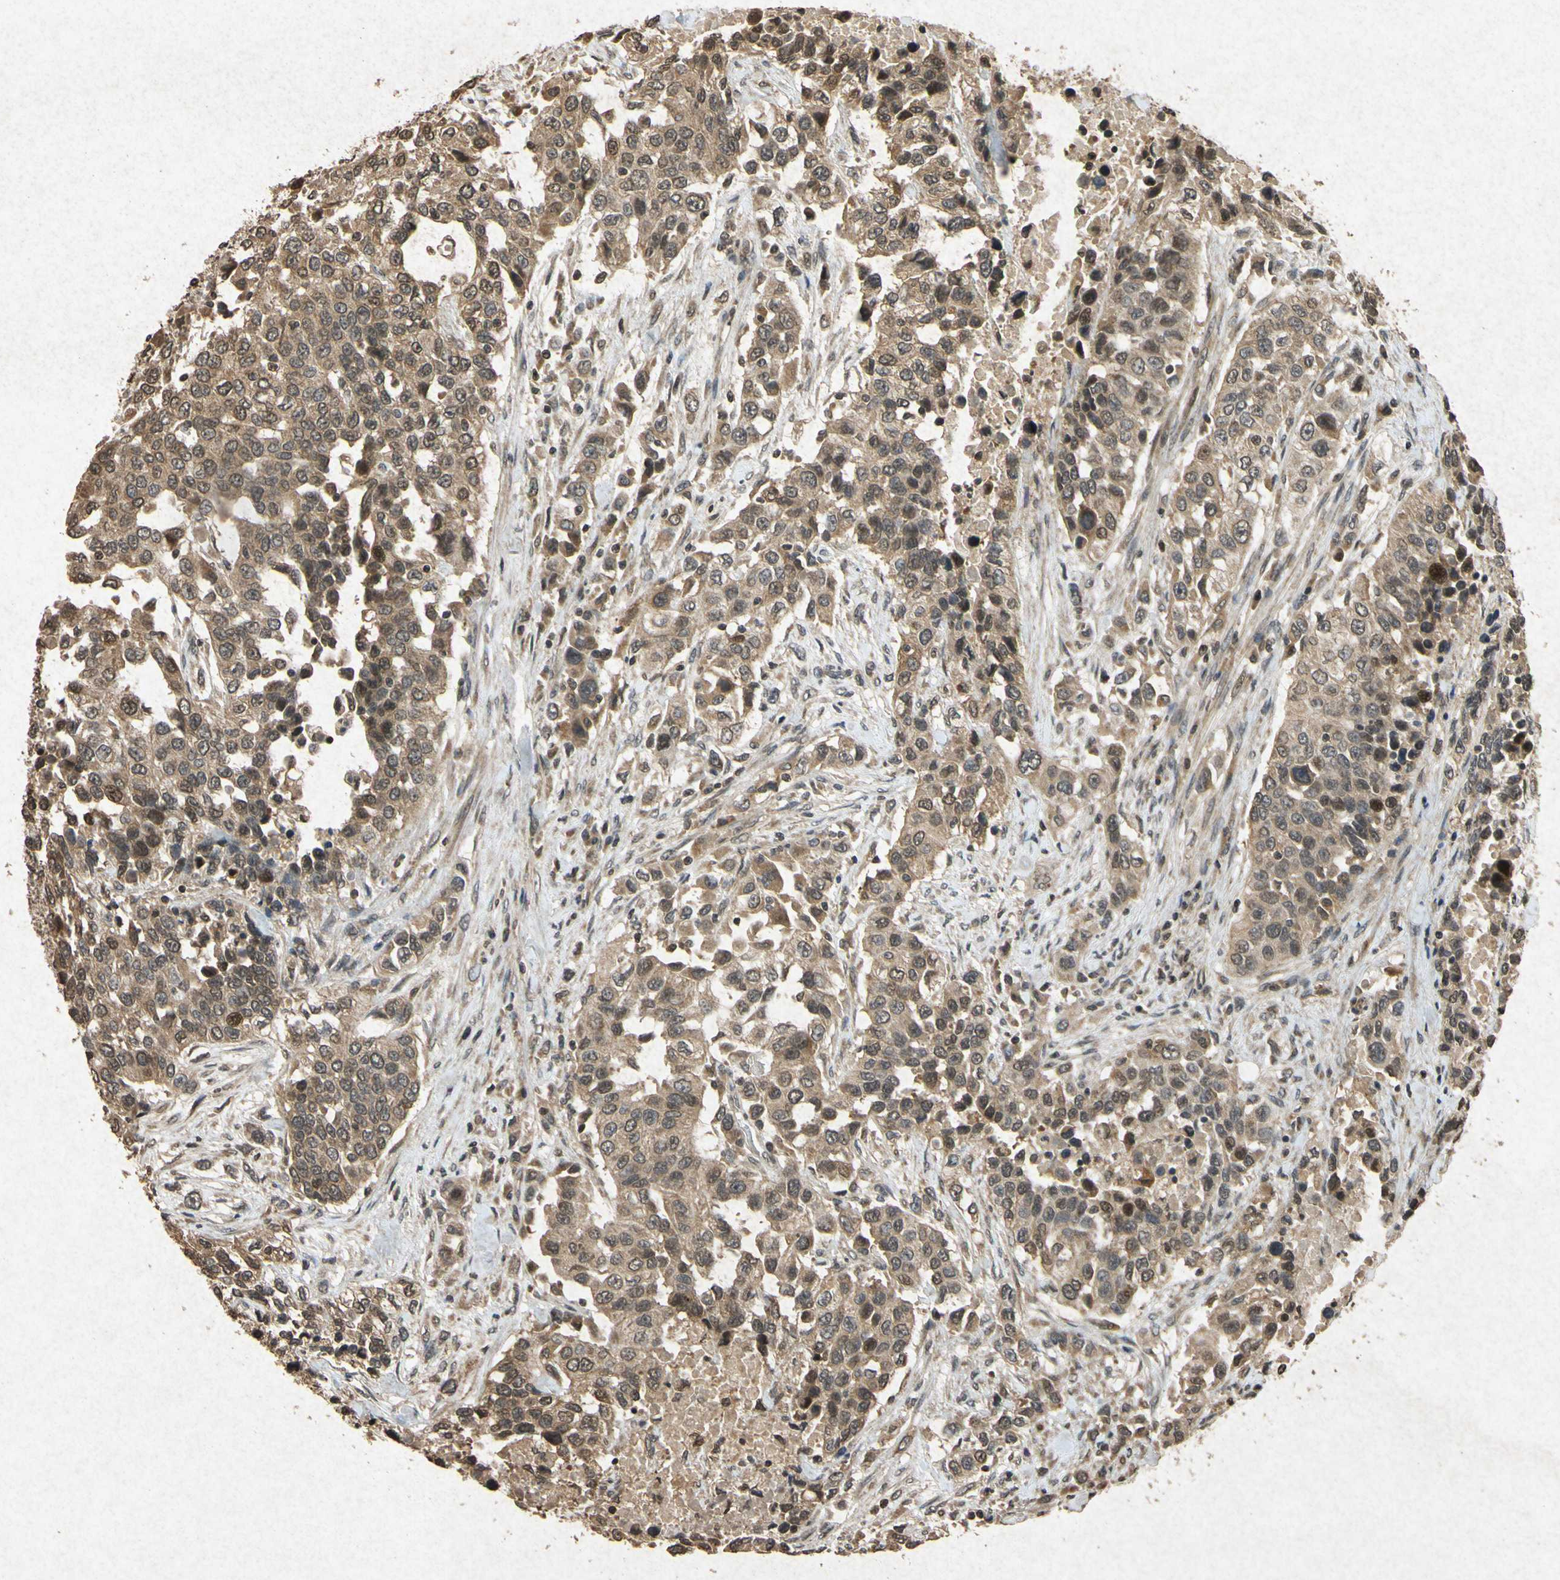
{"staining": {"intensity": "moderate", "quantity": ">75%", "location": "cytoplasmic/membranous,nuclear"}, "tissue": "urothelial cancer", "cell_type": "Tumor cells", "image_type": "cancer", "snomed": [{"axis": "morphology", "description": "Urothelial carcinoma, High grade"}, {"axis": "topography", "description": "Urinary bladder"}], "caption": "Approximately >75% of tumor cells in urothelial cancer exhibit moderate cytoplasmic/membranous and nuclear protein staining as visualized by brown immunohistochemical staining.", "gene": "ATP6V1H", "patient": {"sex": "female", "age": 80}}